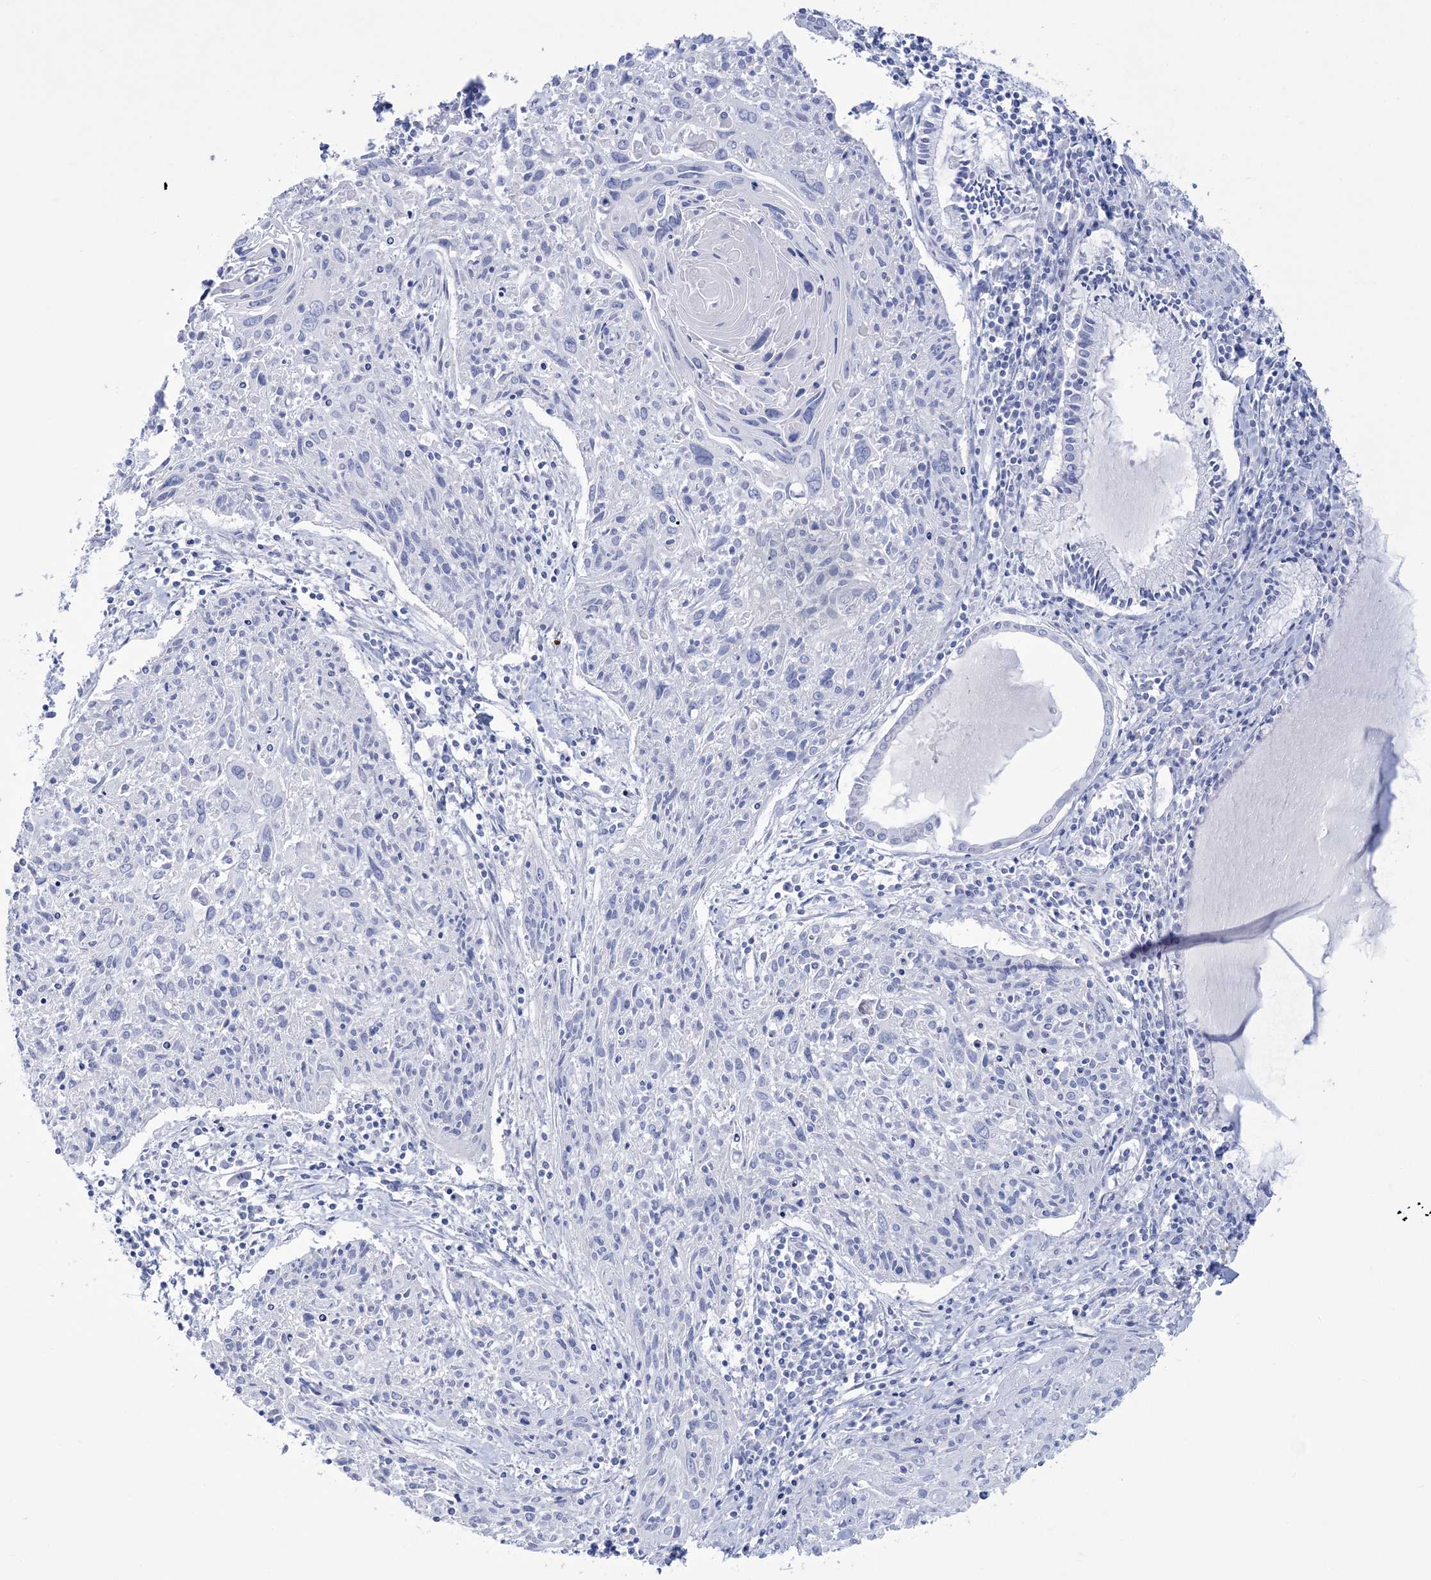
{"staining": {"intensity": "negative", "quantity": "none", "location": "none"}, "tissue": "cervical cancer", "cell_type": "Tumor cells", "image_type": "cancer", "snomed": [{"axis": "morphology", "description": "Squamous cell carcinoma, NOS"}, {"axis": "topography", "description": "Cervix"}], "caption": "IHC of human cervical cancer shows no expression in tumor cells.", "gene": "RBP2", "patient": {"sex": "female", "age": 51}}